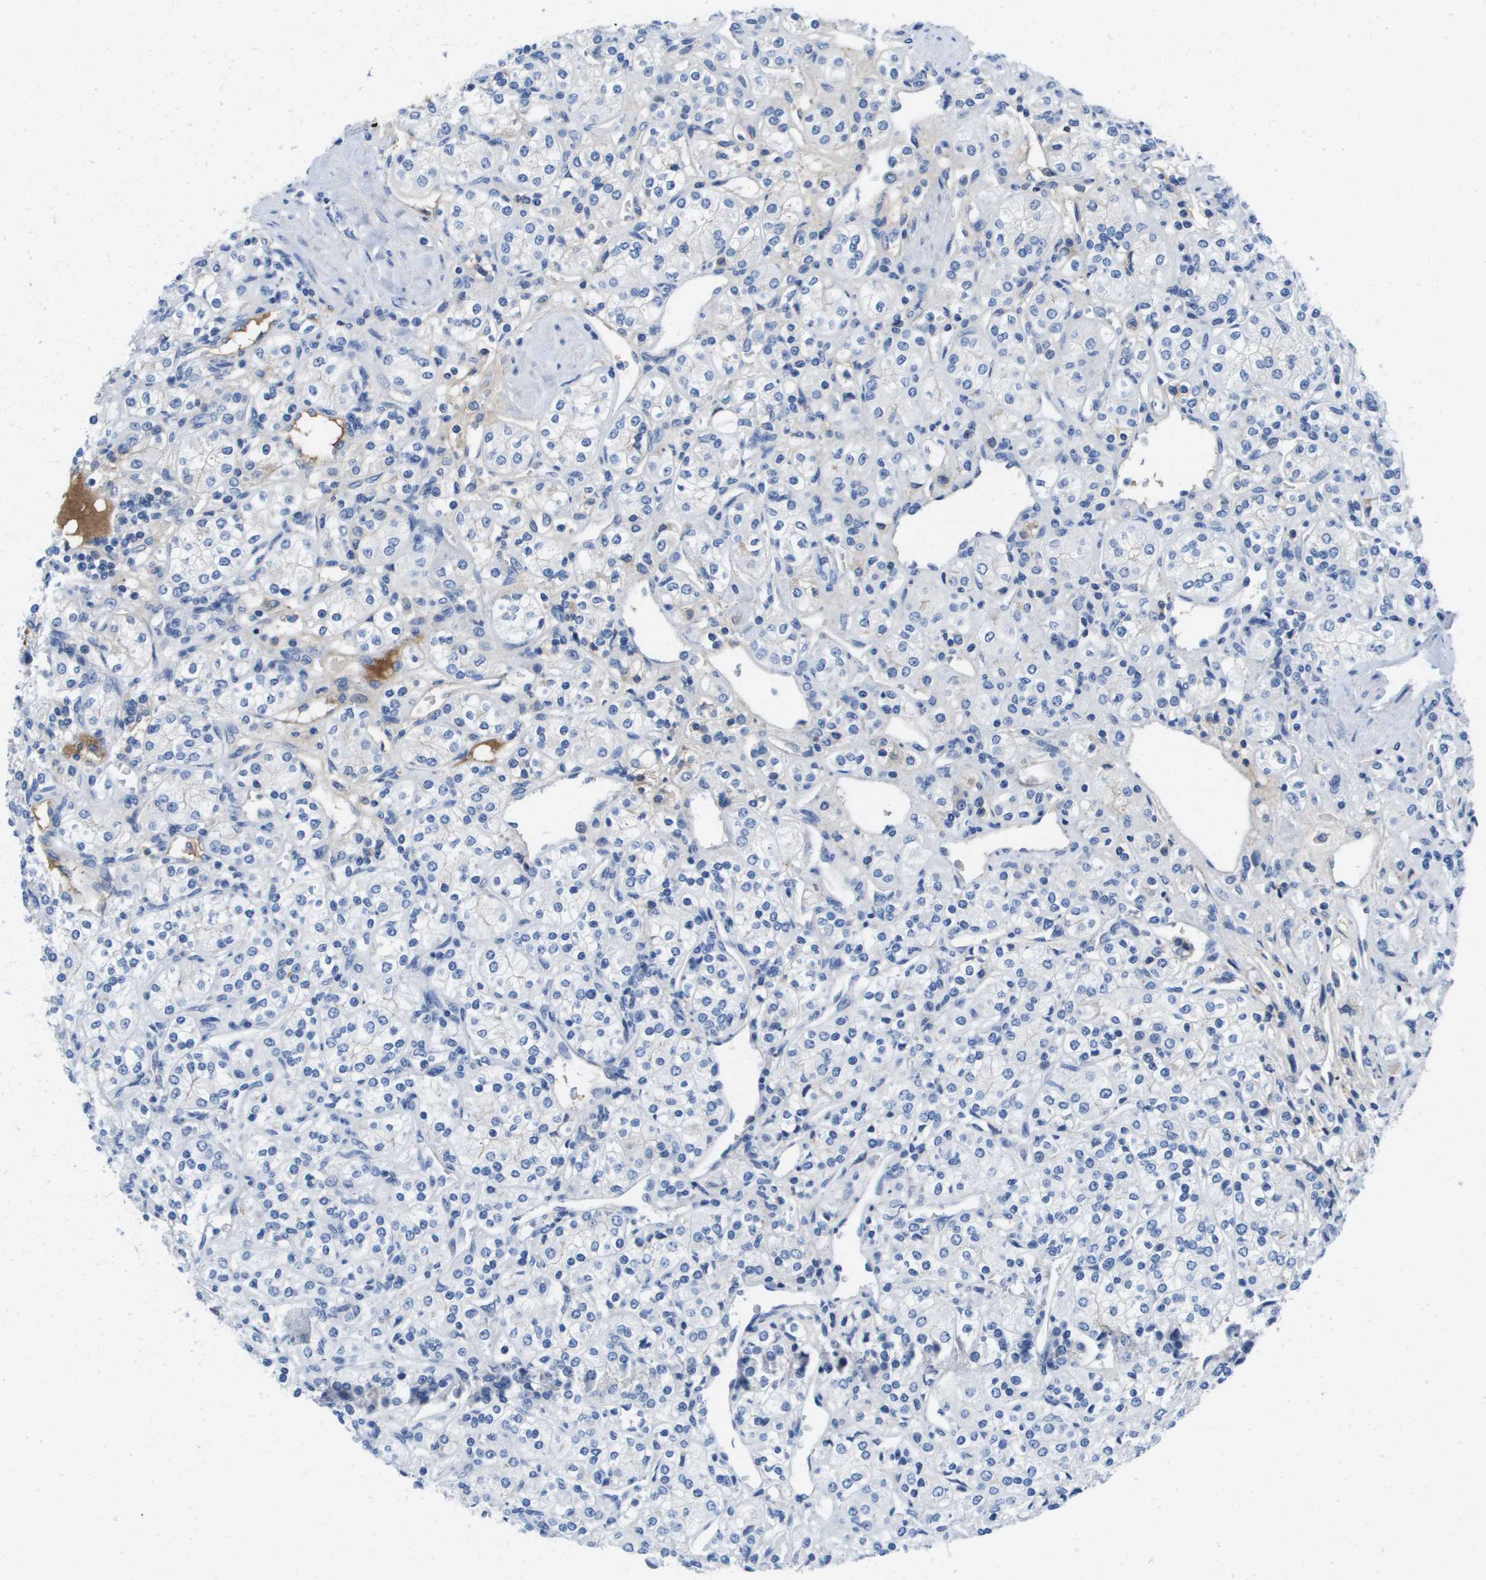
{"staining": {"intensity": "negative", "quantity": "none", "location": "none"}, "tissue": "renal cancer", "cell_type": "Tumor cells", "image_type": "cancer", "snomed": [{"axis": "morphology", "description": "Adenocarcinoma, NOS"}, {"axis": "topography", "description": "Kidney"}], "caption": "Tumor cells show no significant protein positivity in renal cancer.", "gene": "APOA1", "patient": {"sex": "male", "age": 77}}